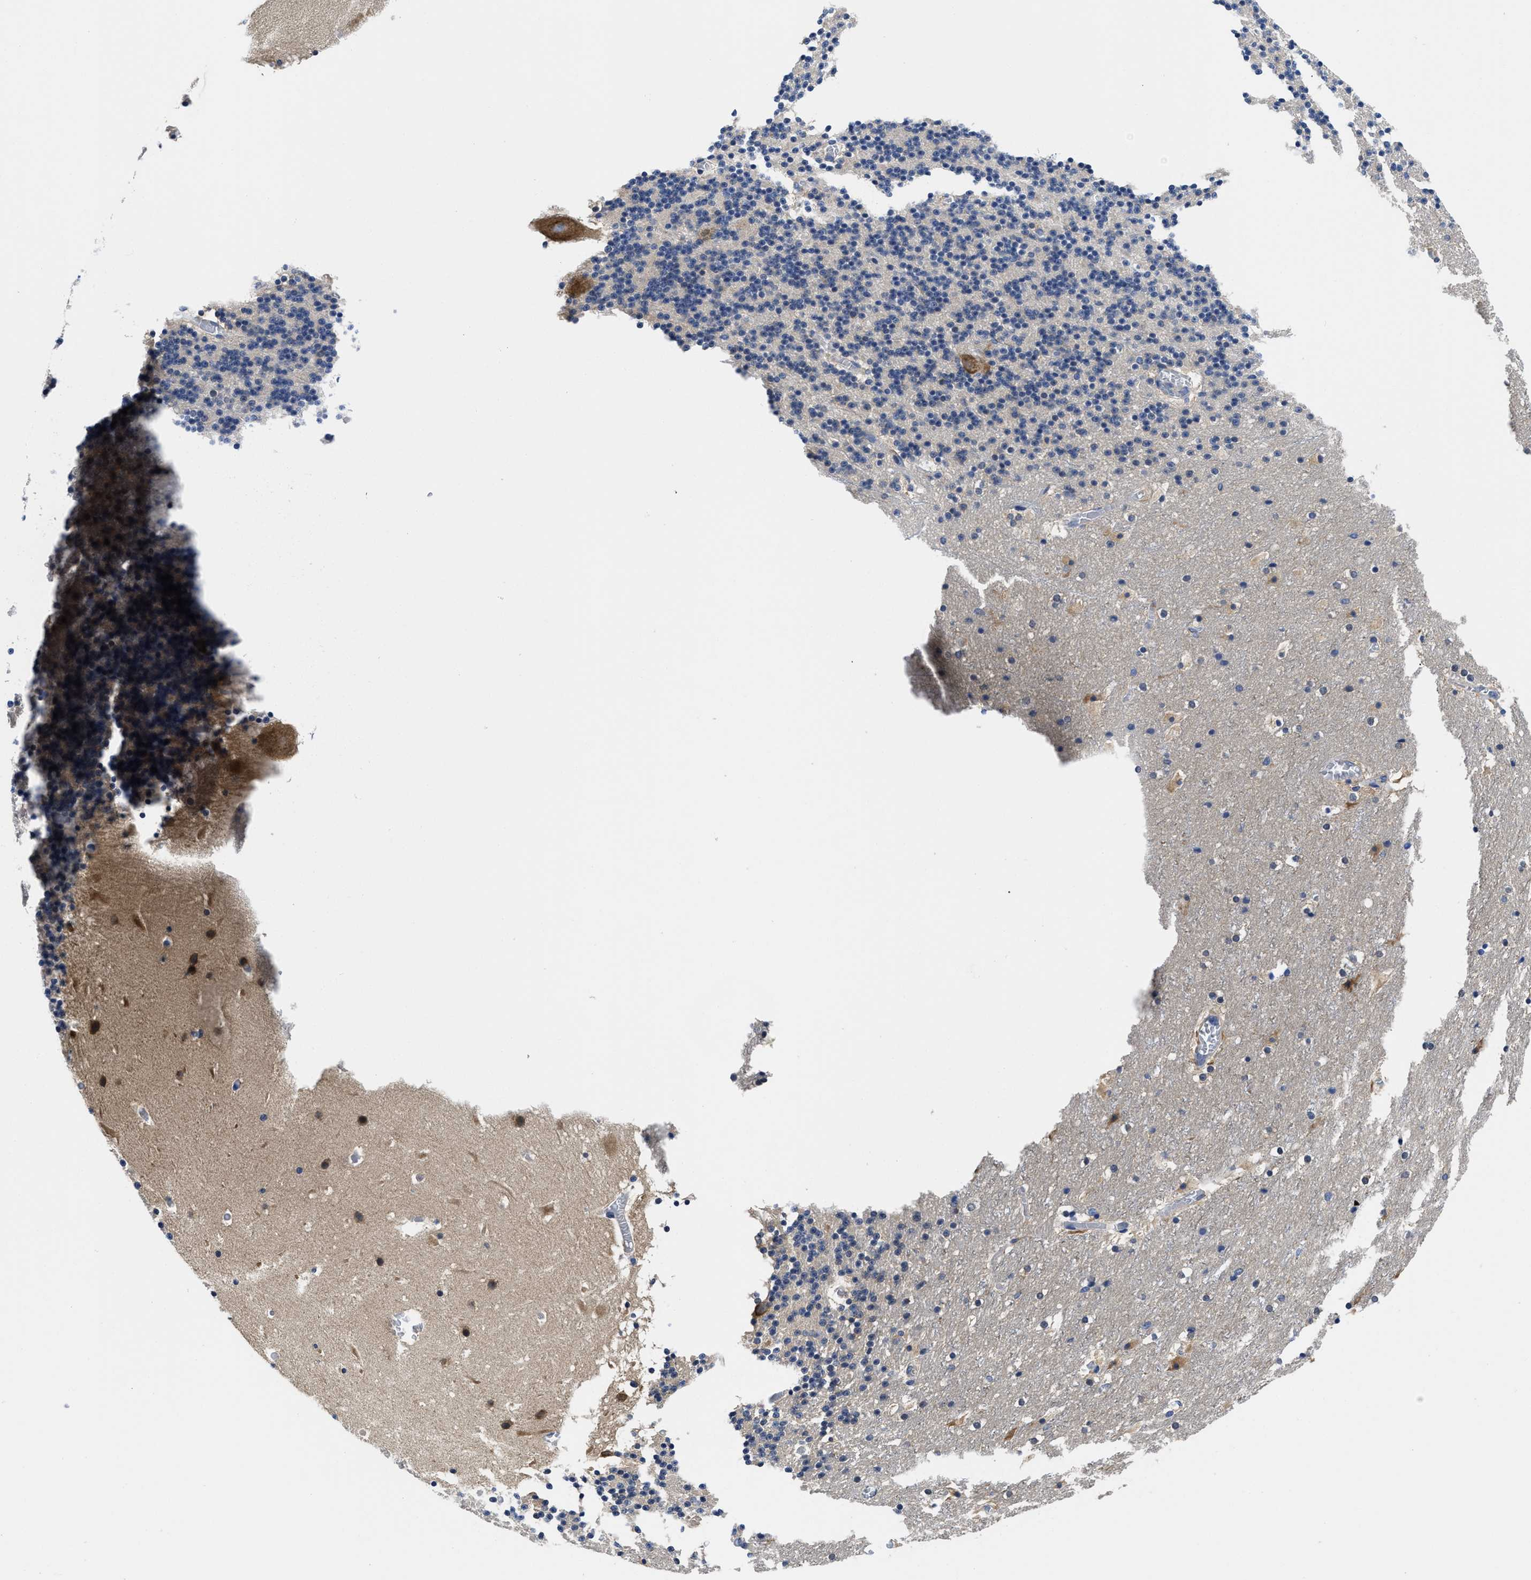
{"staining": {"intensity": "negative", "quantity": "none", "location": "none"}, "tissue": "cerebellum", "cell_type": "Cells in granular layer", "image_type": "normal", "snomed": [{"axis": "morphology", "description": "Normal tissue, NOS"}, {"axis": "topography", "description": "Cerebellum"}], "caption": "Cells in granular layer are negative for brown protein staining in benign cerebellum. (DAB (3,3'-diaminobenzidine) immunohistochemistry, high magnification).", "gene": "YARS1", "patient": {"sex": "male", "age": 45}}